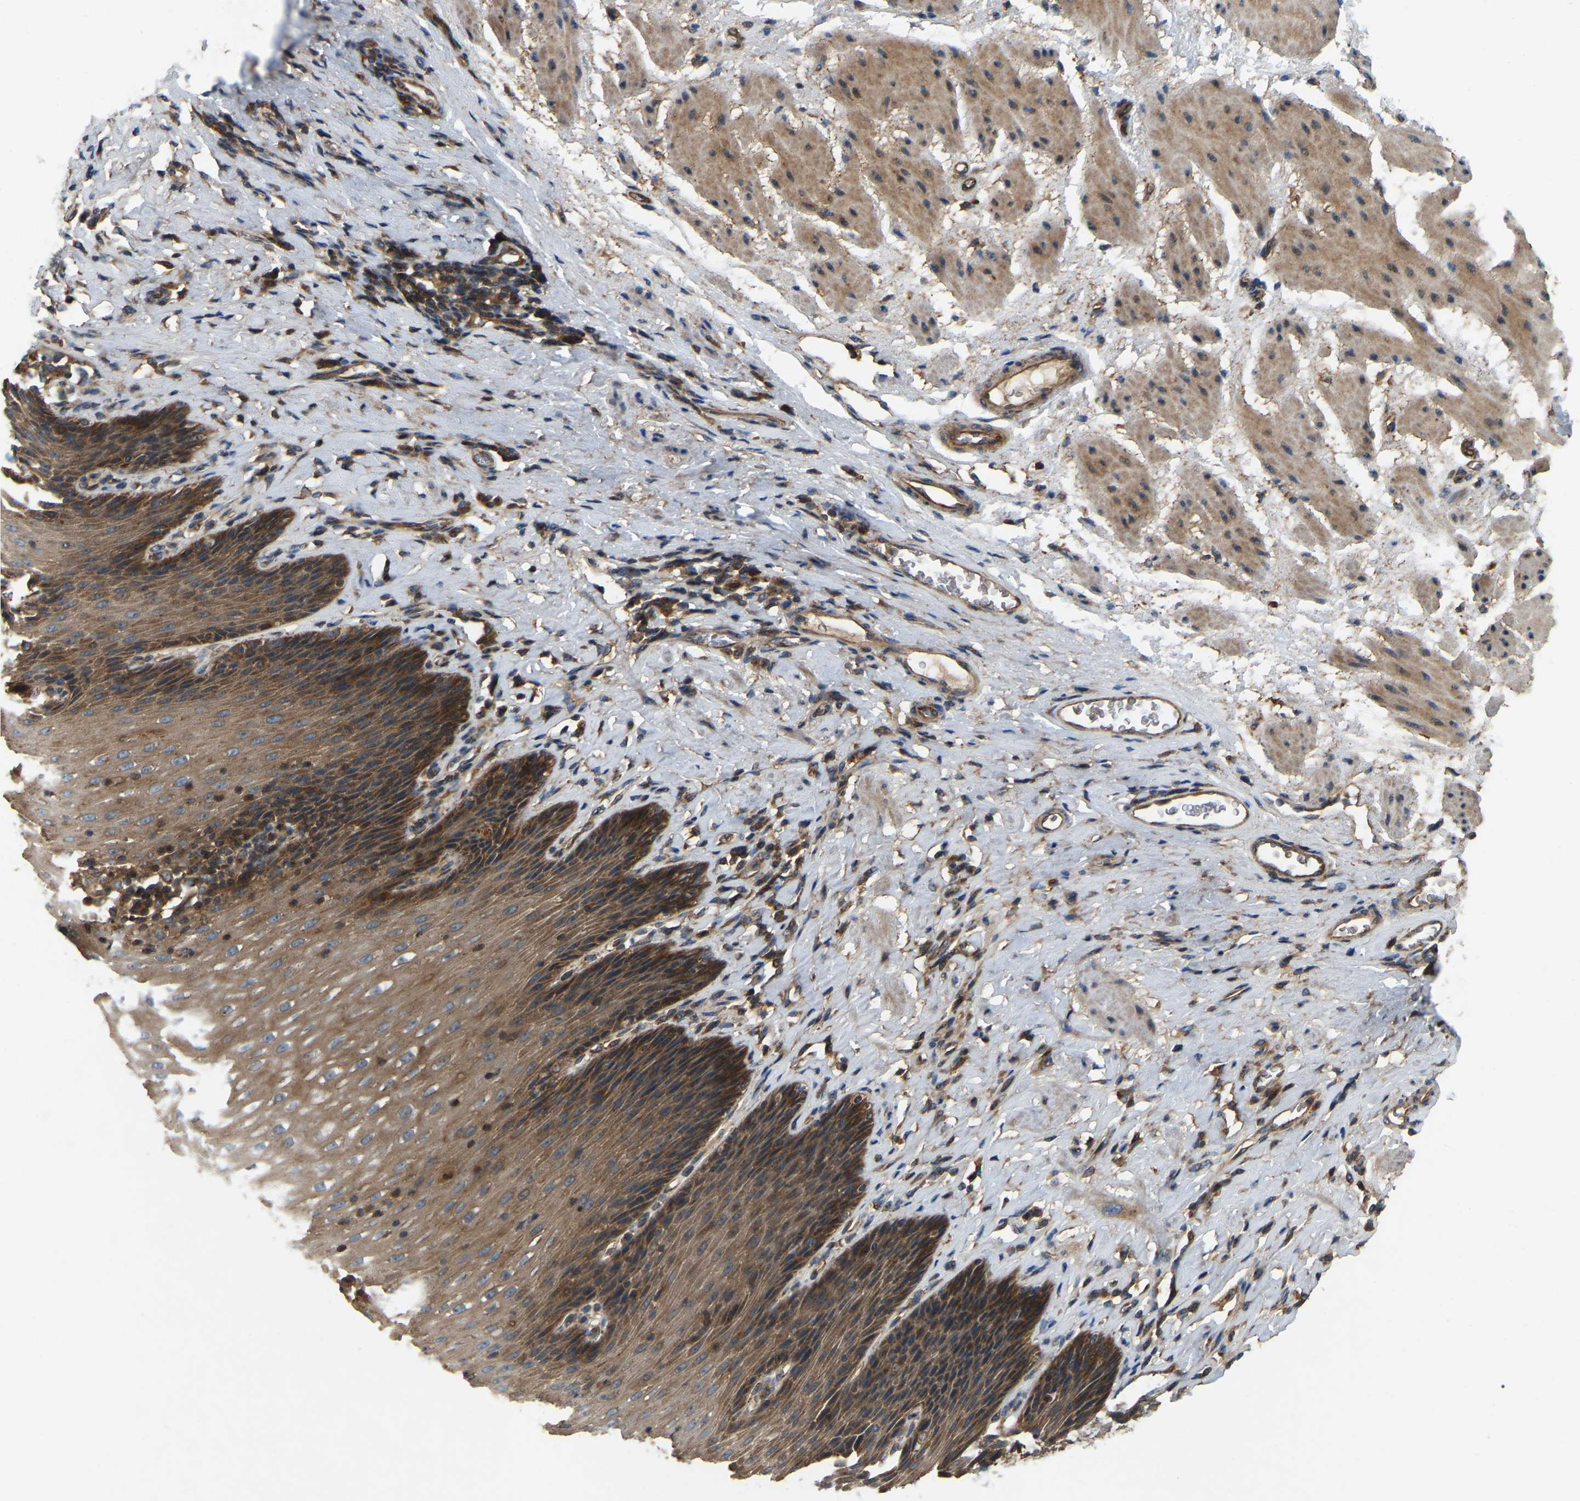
{"staining": {"intensity": "strong", "quantity": ">75%", "location": "cytoplasmic/membranous"}, "tissue": "esophagus", "cell_type": "Squamous epithelial cells", "image_type": "normal", "snomed": [{"axis": "morphology", "description": "Normal tissue, NOS"}, {"axis": "topography", "description": "Esophagus"}], "caption": "An immunohistochemistry (IHC) micrograph of normal tissue is shown. Protein staining in brown labels strong cytoplasmic/membranous positivity in esophagus within squamous epithelial cells.", "gene": "SAMD9L", "patient": {"sex": "female", "age": 61}}